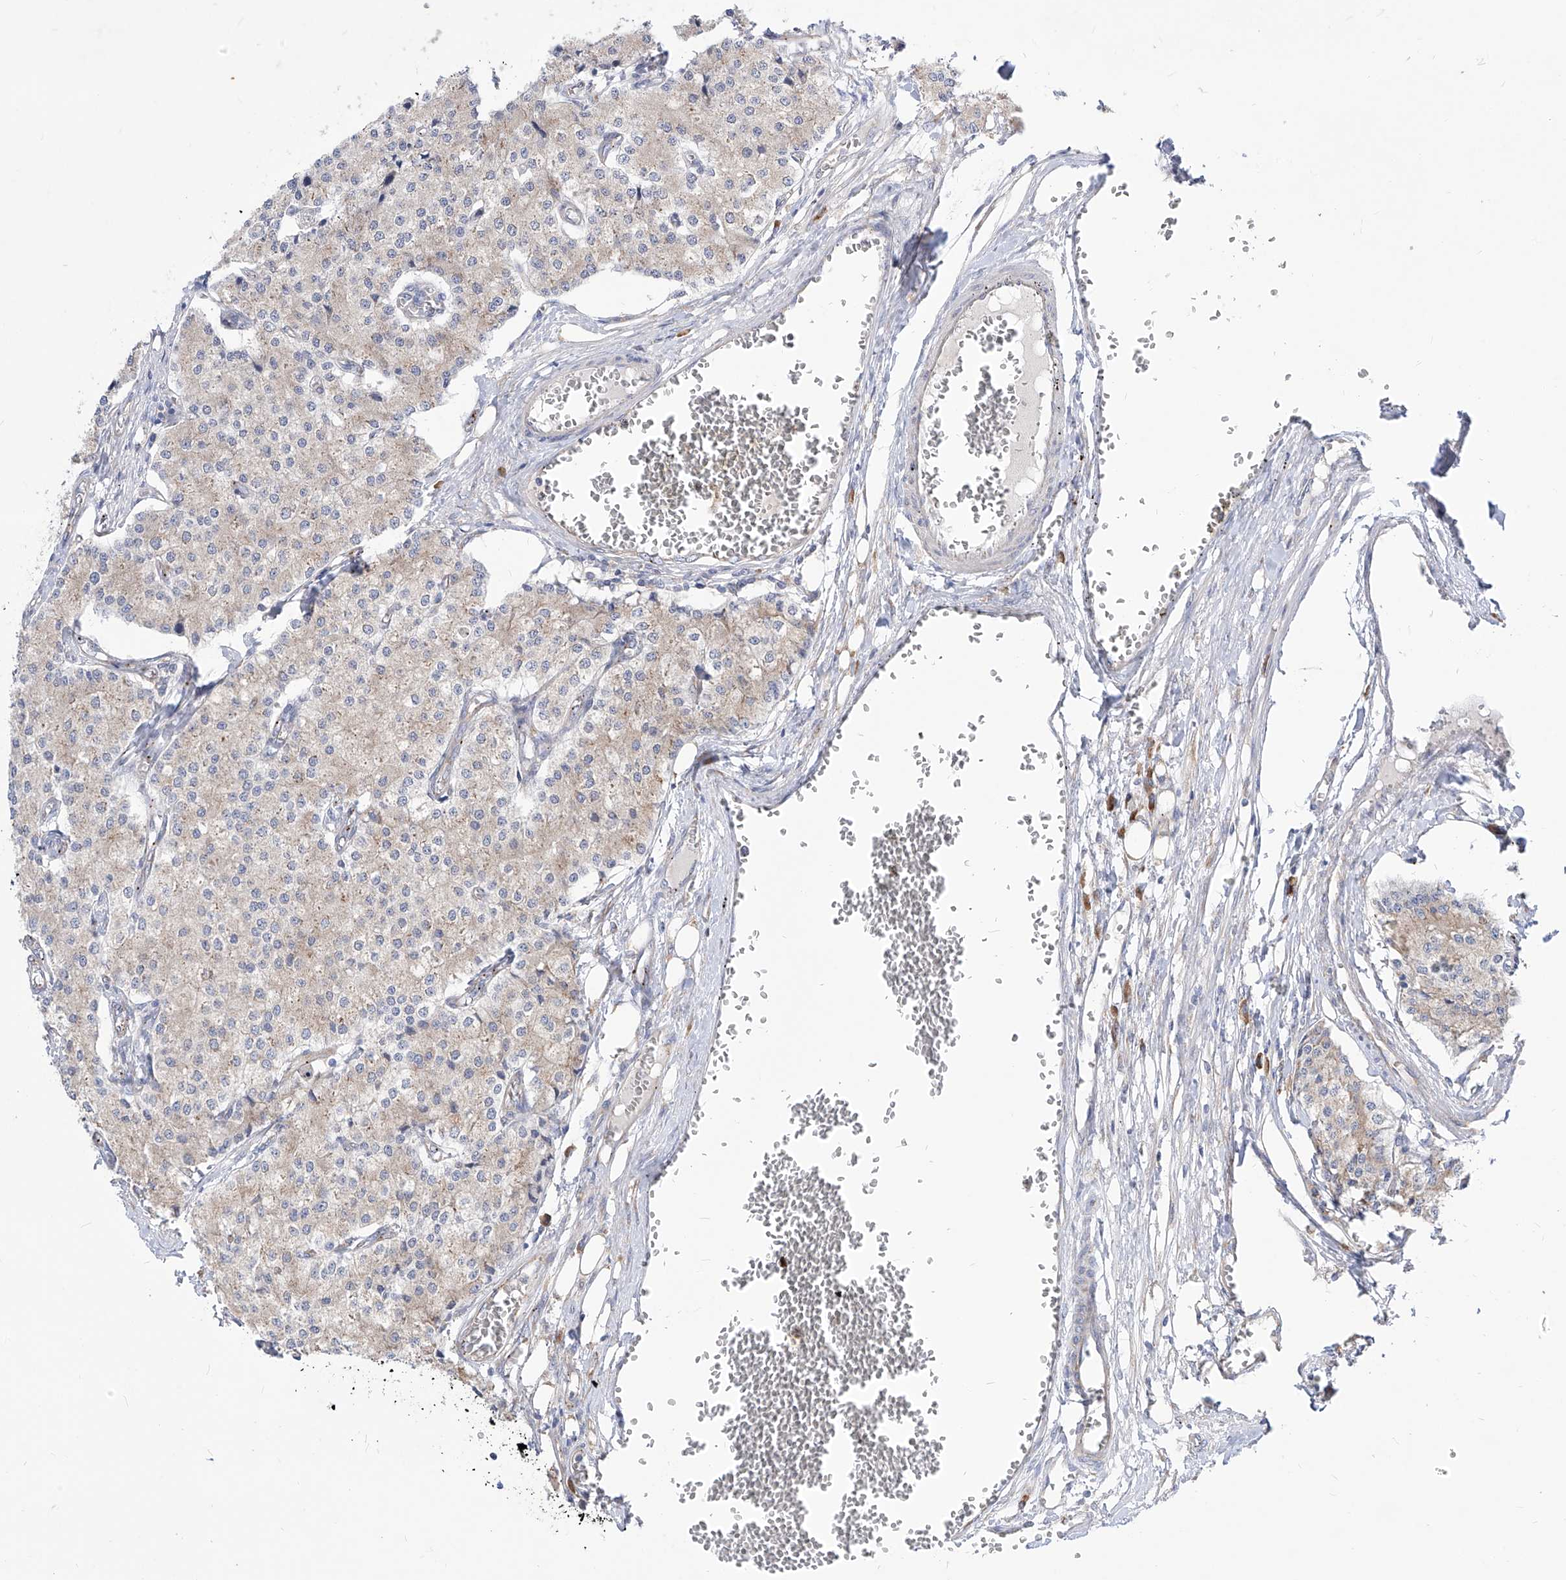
{"staining": {"intensity": "weak", "quantity": "25%-75%", "location": "cytoplasmic/membranous"}, "tissue": "carcinoid", "cell_type": "Tumor cells", "image_type": "cancer", "snomed": [{"axis": "morphology", "description": "Carcinoid, malignant, NOS"}, {"axis": "topography", "description": "Colon"}], "caption": "Weak cytoplasmic/membranous positivity for a protein is seen in about 25%-75% of tumor cells of carcinoid using immunohistochemistry (IHC).", "gene": "UFL1", "patient": {"sex": "female", "age": 52}}